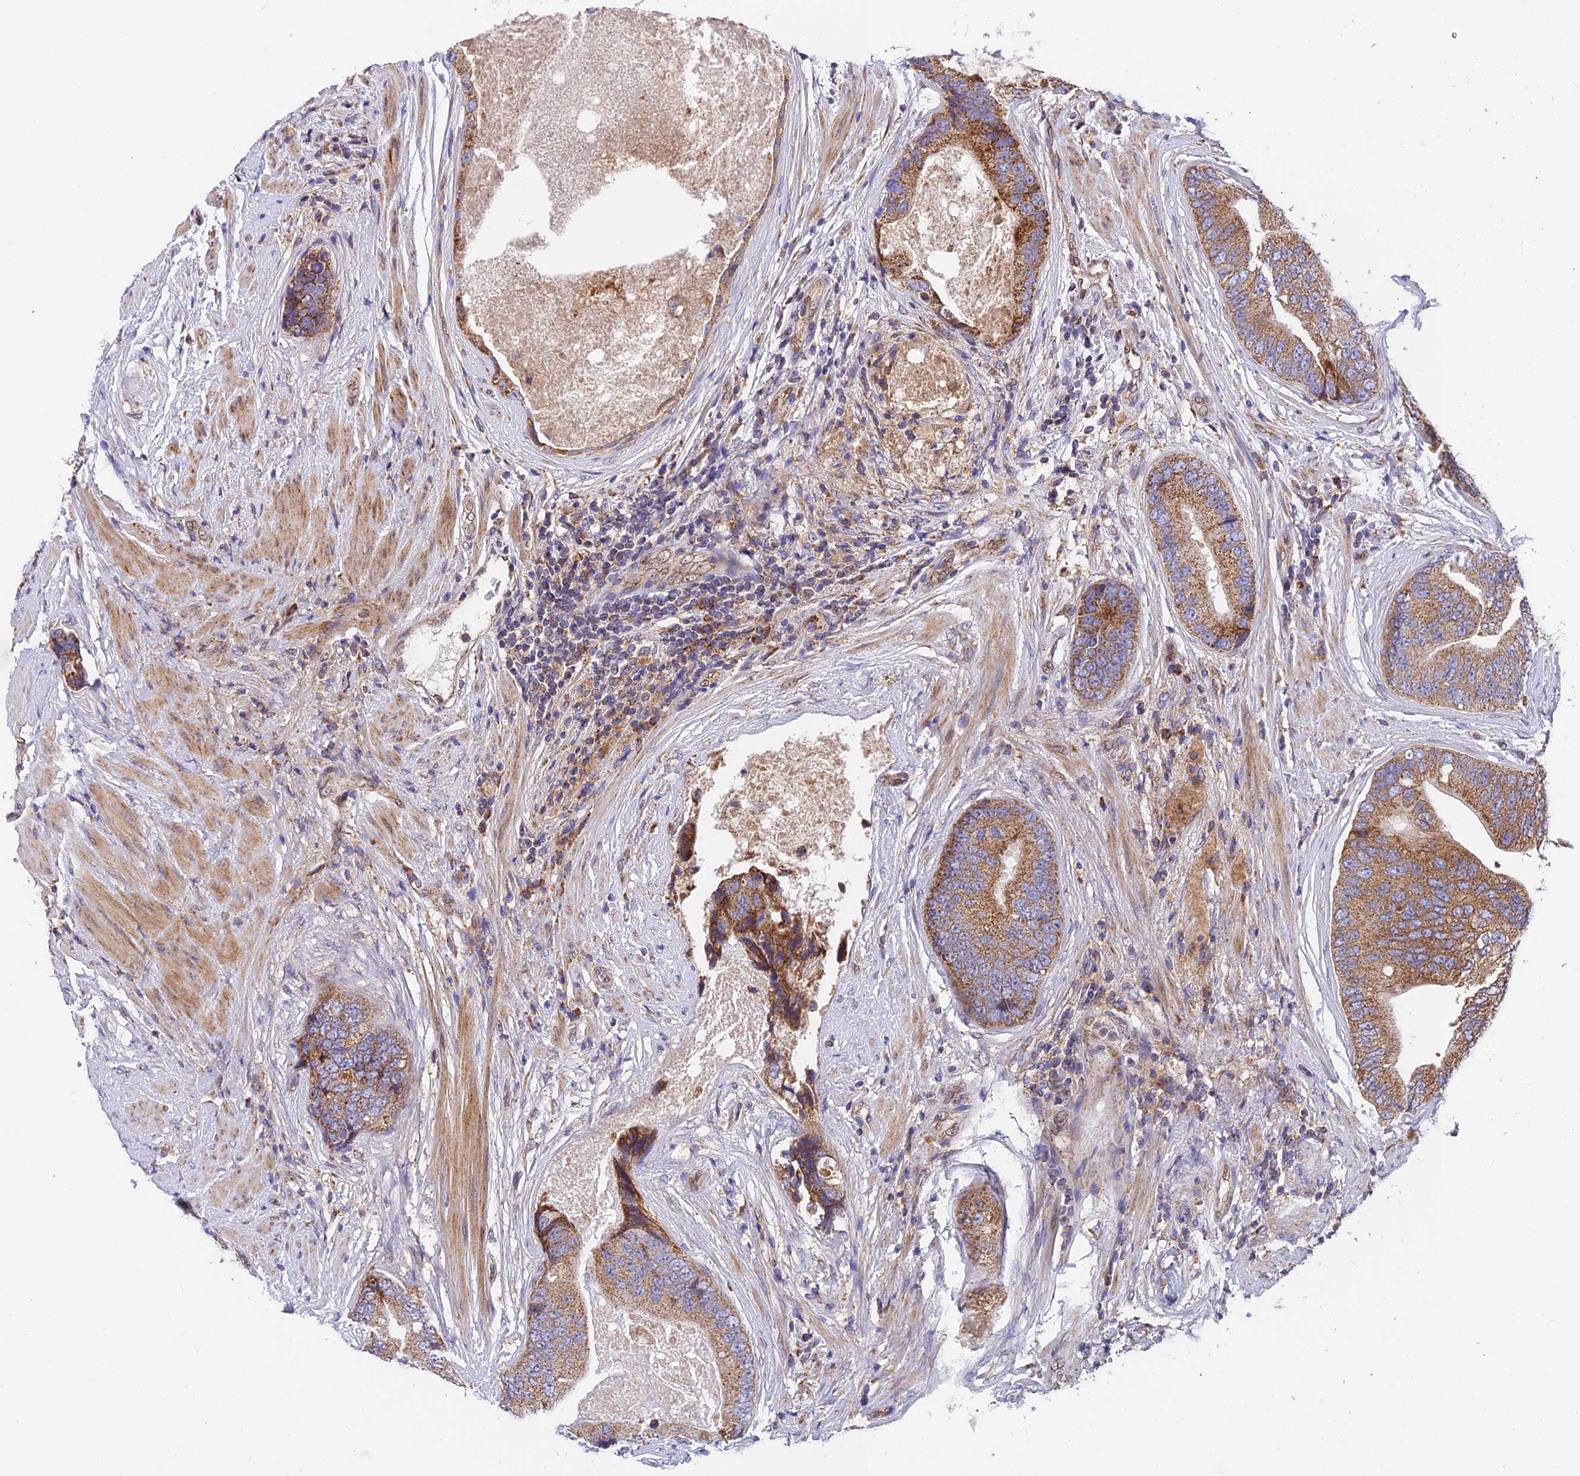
{"staining": {"intensity": "moderate", "quantity": ">75%", "location": "cytoplasmic/membranous"}, "tissue": "prostate cancer", "cell_type": "Tumor cells", "image_type": "cancer", "snomed": [{"axis": "morphology", "description": "Adenocarcinoma, High grade"}, {"axis": "topography", "description": "Prostate"}], "caption": "IHC (DAB) staining of human prostate adenocarcinoma (high-grade) demonstrates moderate cytoplasmic/membranous protein positivity in about >75% of tumor cells.", "gene": "PODNL1", "patient": {"sex": "male", "age": 70}}